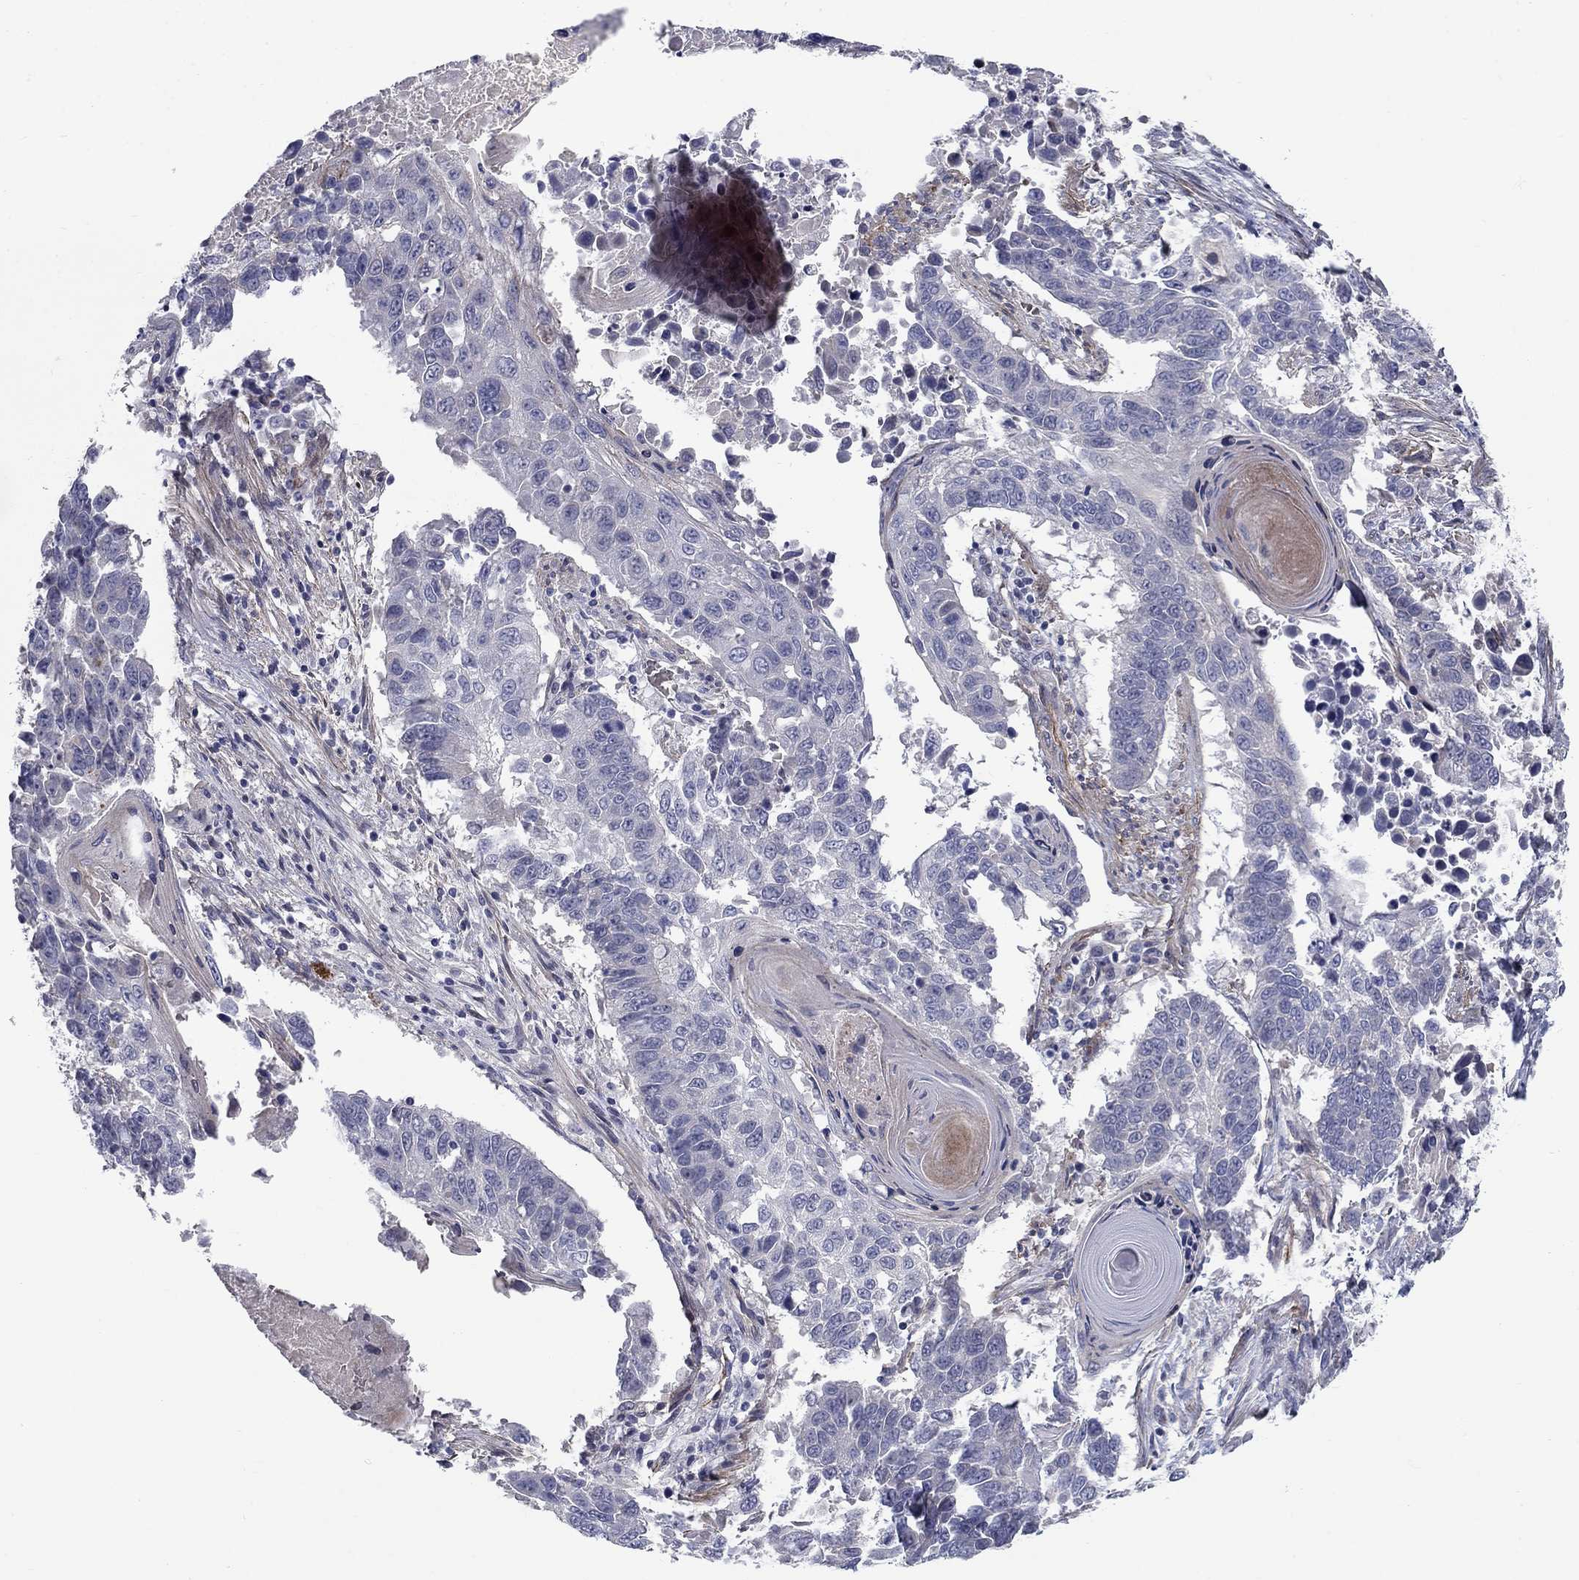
{"staining": {"intensity": "negative", "quantity": "none", "location": "none"}, "tissue": "lung cancer", "cell_type": "Tumor cells", "image_type": "cancer", "snomed": [{"axis": "morphology", "description": "Squamous cell carcinoma, NOS"}, {"axis": "topography", "description": "Lung"}], "caption": "Immunohistochemistry image of neoplastic tissue: lung cancer stained with DAB exhibits no significant protein staining in tumor cells.", "gene": "SLC1A1", "patient": {"sex": "male", "age": 73}}